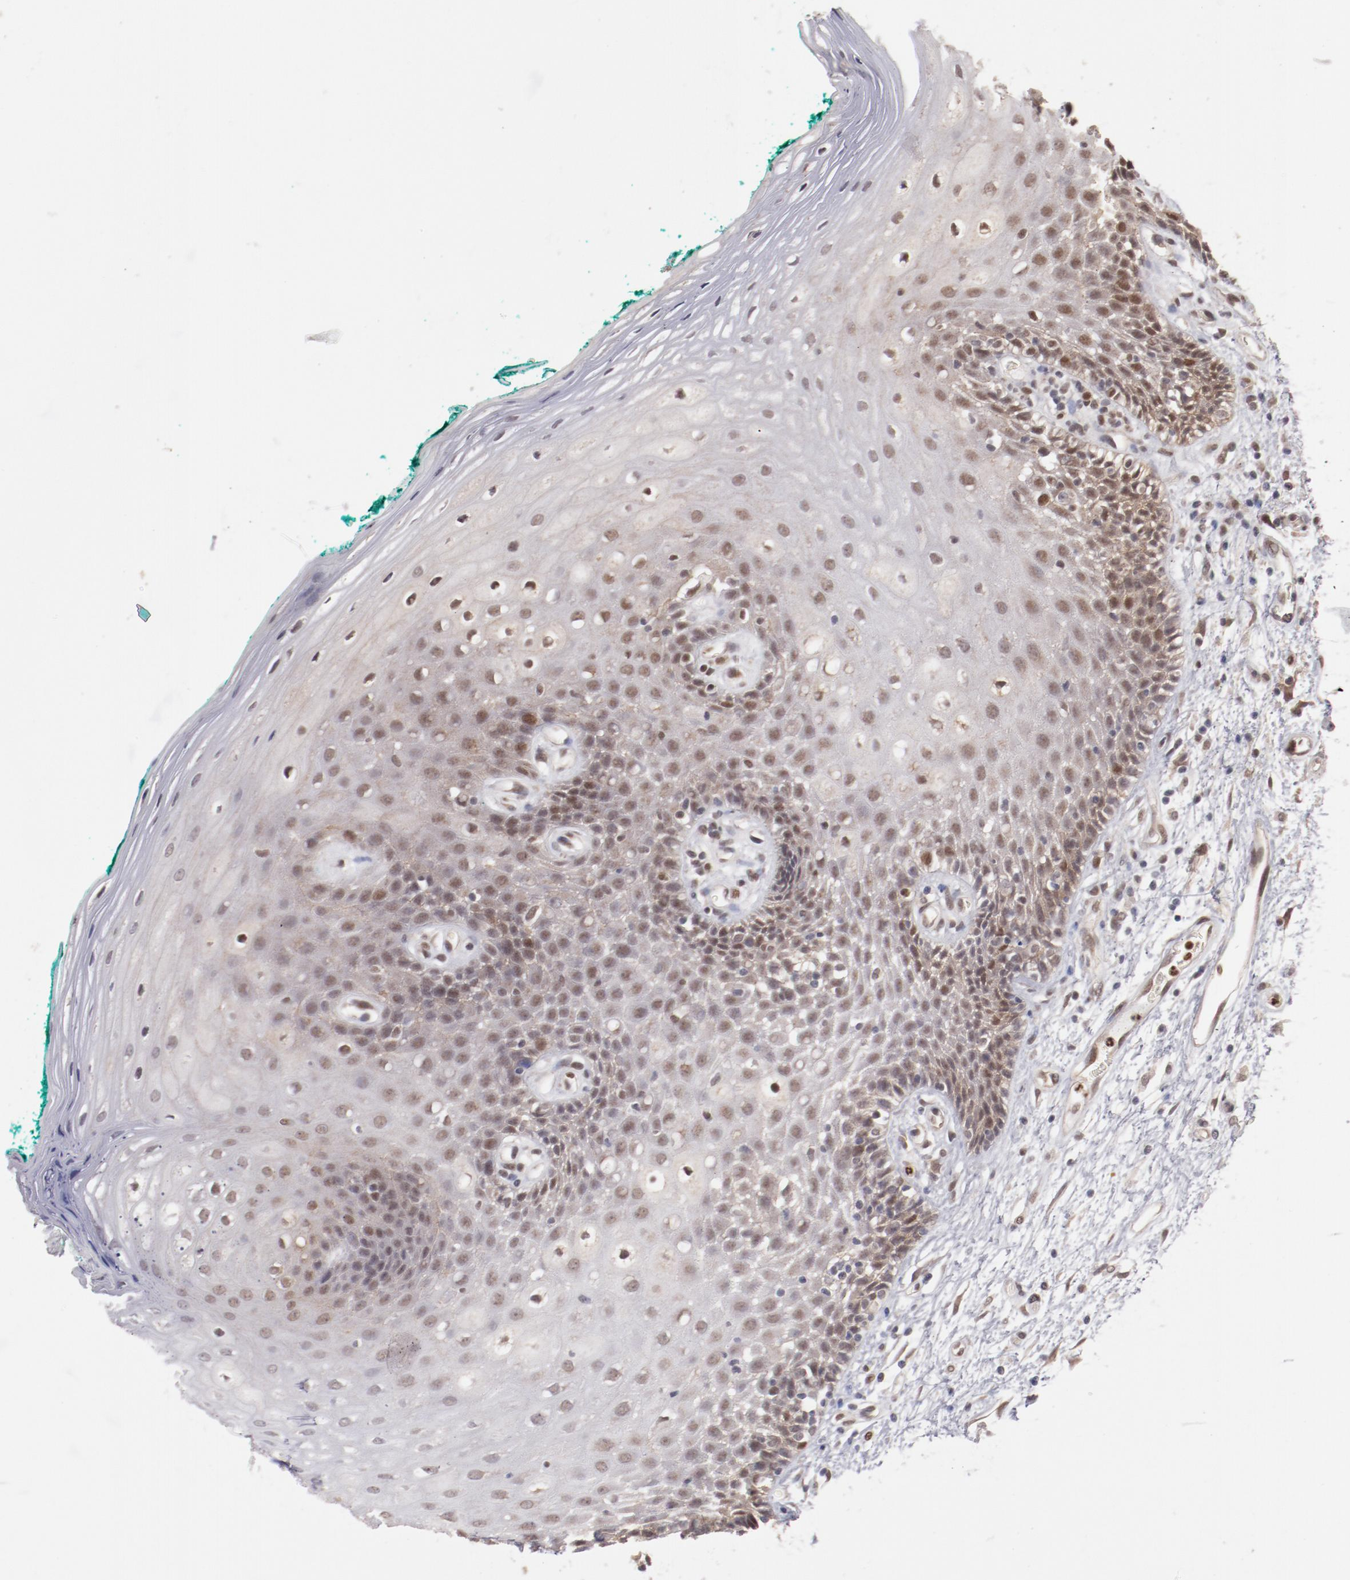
{"staining": {"intensity": "weak", "quantity": ">75%", "location": "cytoplasmic/membranous,nuclear"}, "tissue": "oral mucosa", "cell_type": "Squamous epithelial cells", "image_type": "normal", "snomed": [{"axis": "morphology", "description": "Normal tissue, NOS"}, {"axis": "morphology", "description": "Squamous cell carcinoma, NOS"}, {"axis": "topography", "description": "Skeletal muscle"}, {"axis": "topography", "description": "Oral tissue"}, {"axis": "topography", "description": "Head-Neck"}], "caption": "Oral mucosa stained with DAB (3,3'-diaminobenzidine) immunohistochemistry reveals low levels of weak cytoplasmic/membranous,nuclear expression in about >75% of squamous epithelial cells. (DAB (3,3'-diaminobenzidine) = brown stain, brightfield microscopy at high magnification).", "gene": "NFE2", "patient": {"sex": "female", "age": 84}}